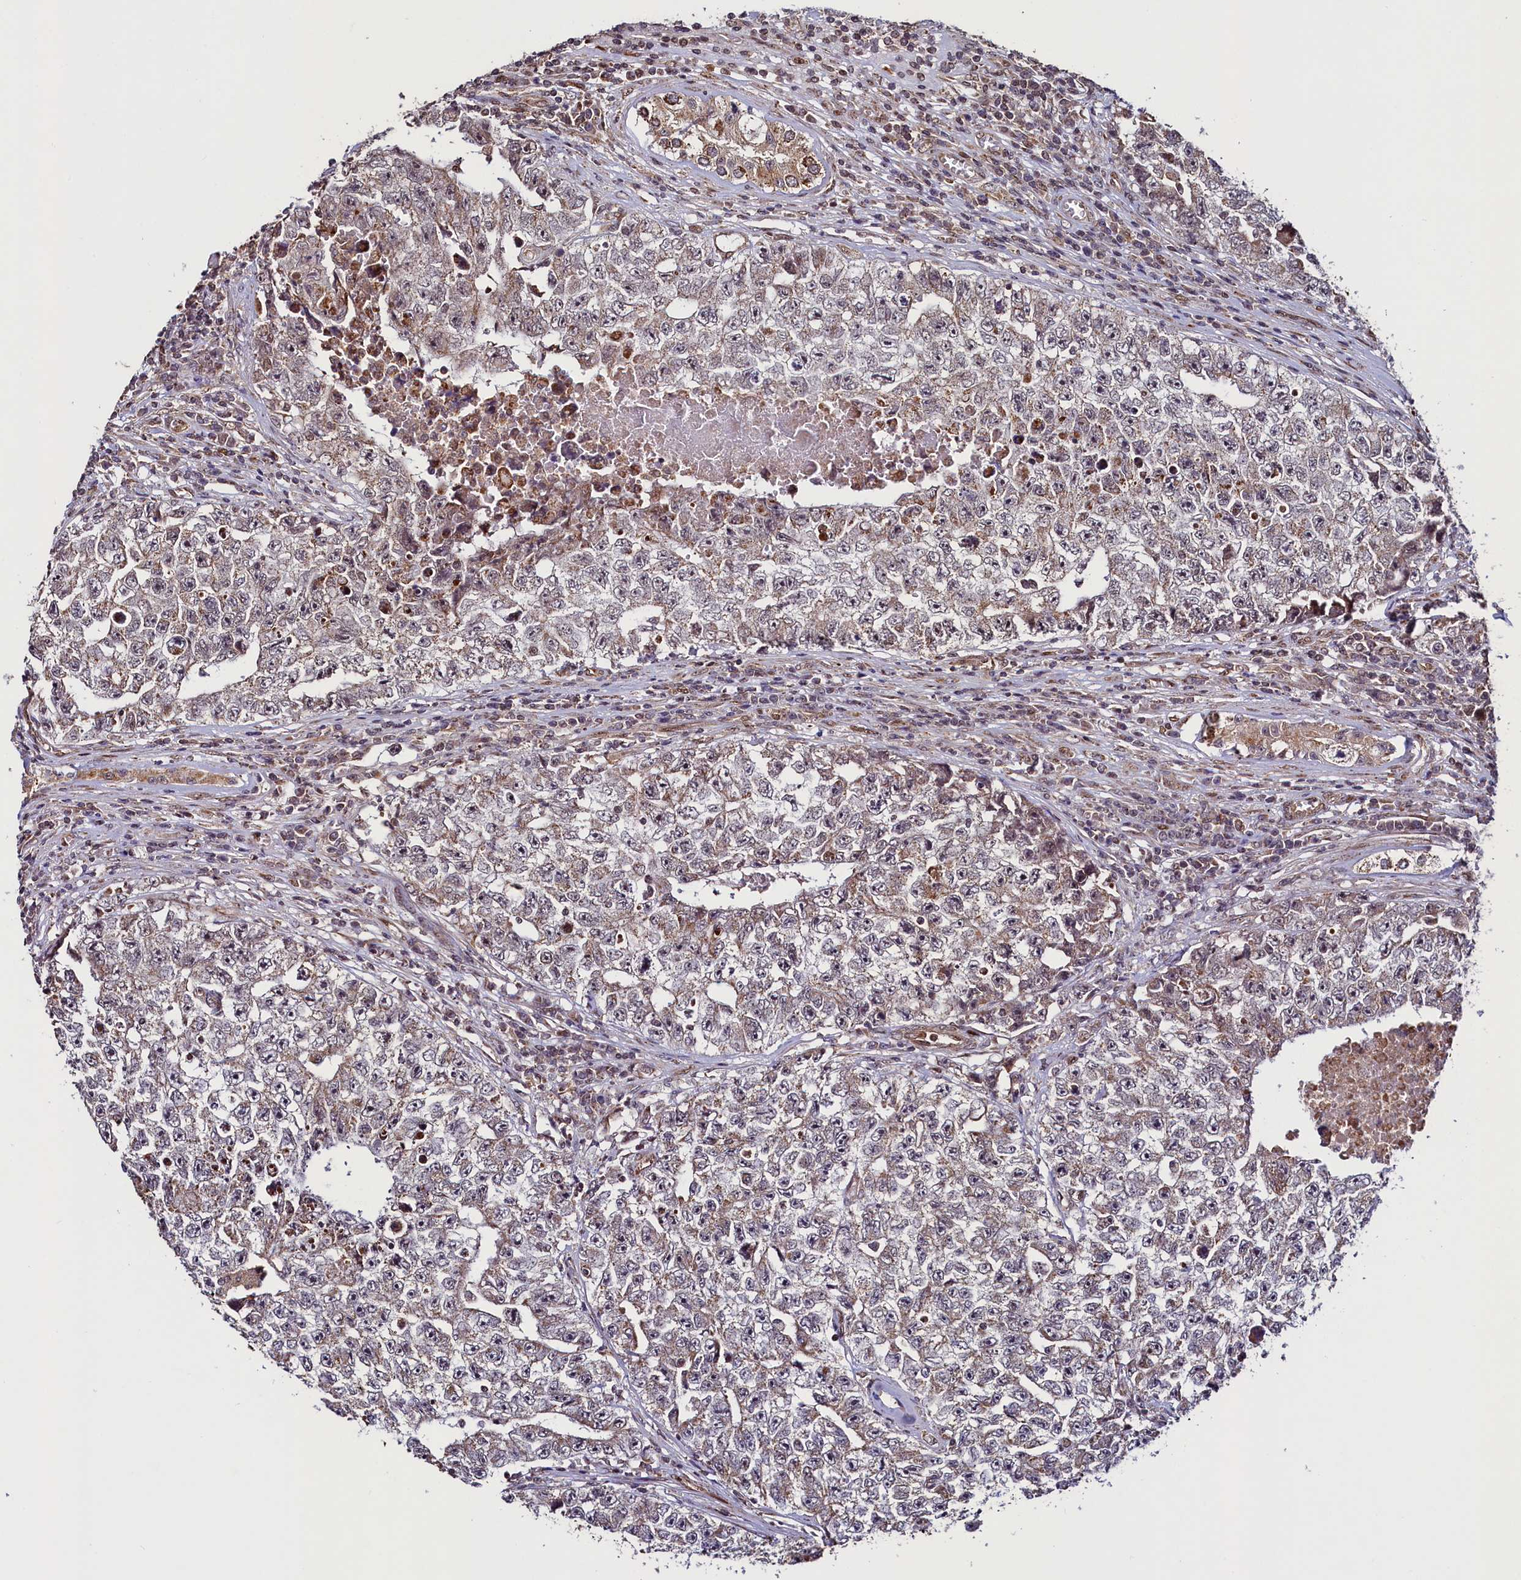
{"staining": {"intensity": "weak", "quantity": "25%-75%", "location": "cytoplasmic/membranous"}, "tissue": "testis cancer", "cell_type": "Tumor cells", "image_type": "cancer", "snomed": [{"axis": "morphology", "description": "Carcinoma, Embryonal, NOS"}, {"axis": "topography", "description": "Testis"}], "caption": "Testis embryonal carcinoma stained with immunohistochemistry demonstrates weak cytoplasmic/membranous positivity in approximately 25%-75% of tumor cells.", "gene": "ZNF577", "patient": {"sex": "male", "age": 17}}